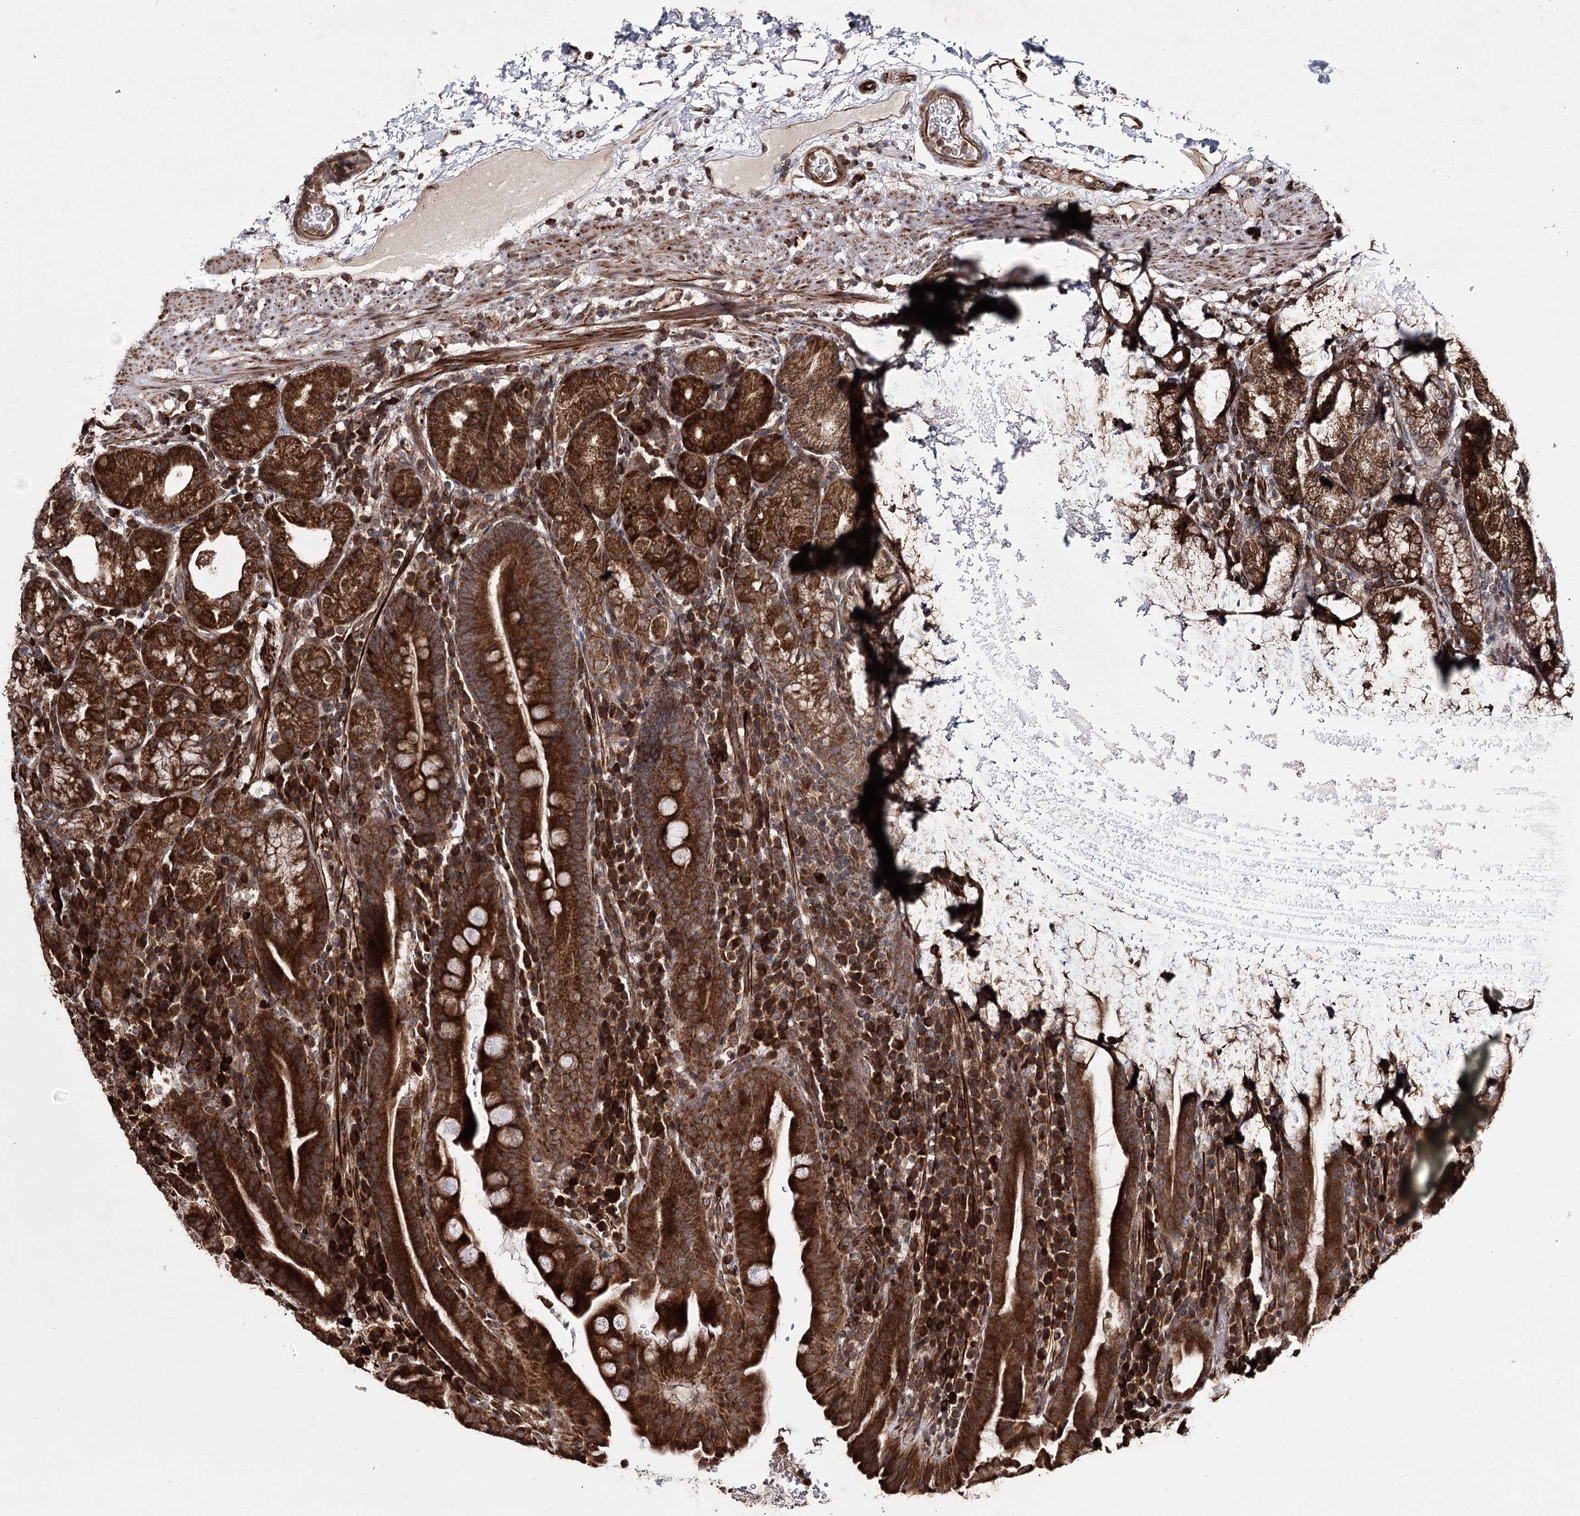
{"staining": {"intensity": "strong", "quantity": ">75%", "location": "cytoplasmic/membranous"}, "tissue": "stomach", "cell_type": "Glandular cells", "image_type": "normal", "snomed": [{"axis": "morphology", "description": "Normal tissue, NOS"}, {"axis": "morphology", "description": "Inflammation, NOS"}, {"axis": "topography", "description": "Stomach"}], "caption": "A micrograph showing strong cytoplasmic/membranous expression in approximately >75% of glandular cells in benign stomach, as visualized by brown immunohistochemical staining.", "gene": "HECTD2", "patient": {"sex": "male", "age": 79}}